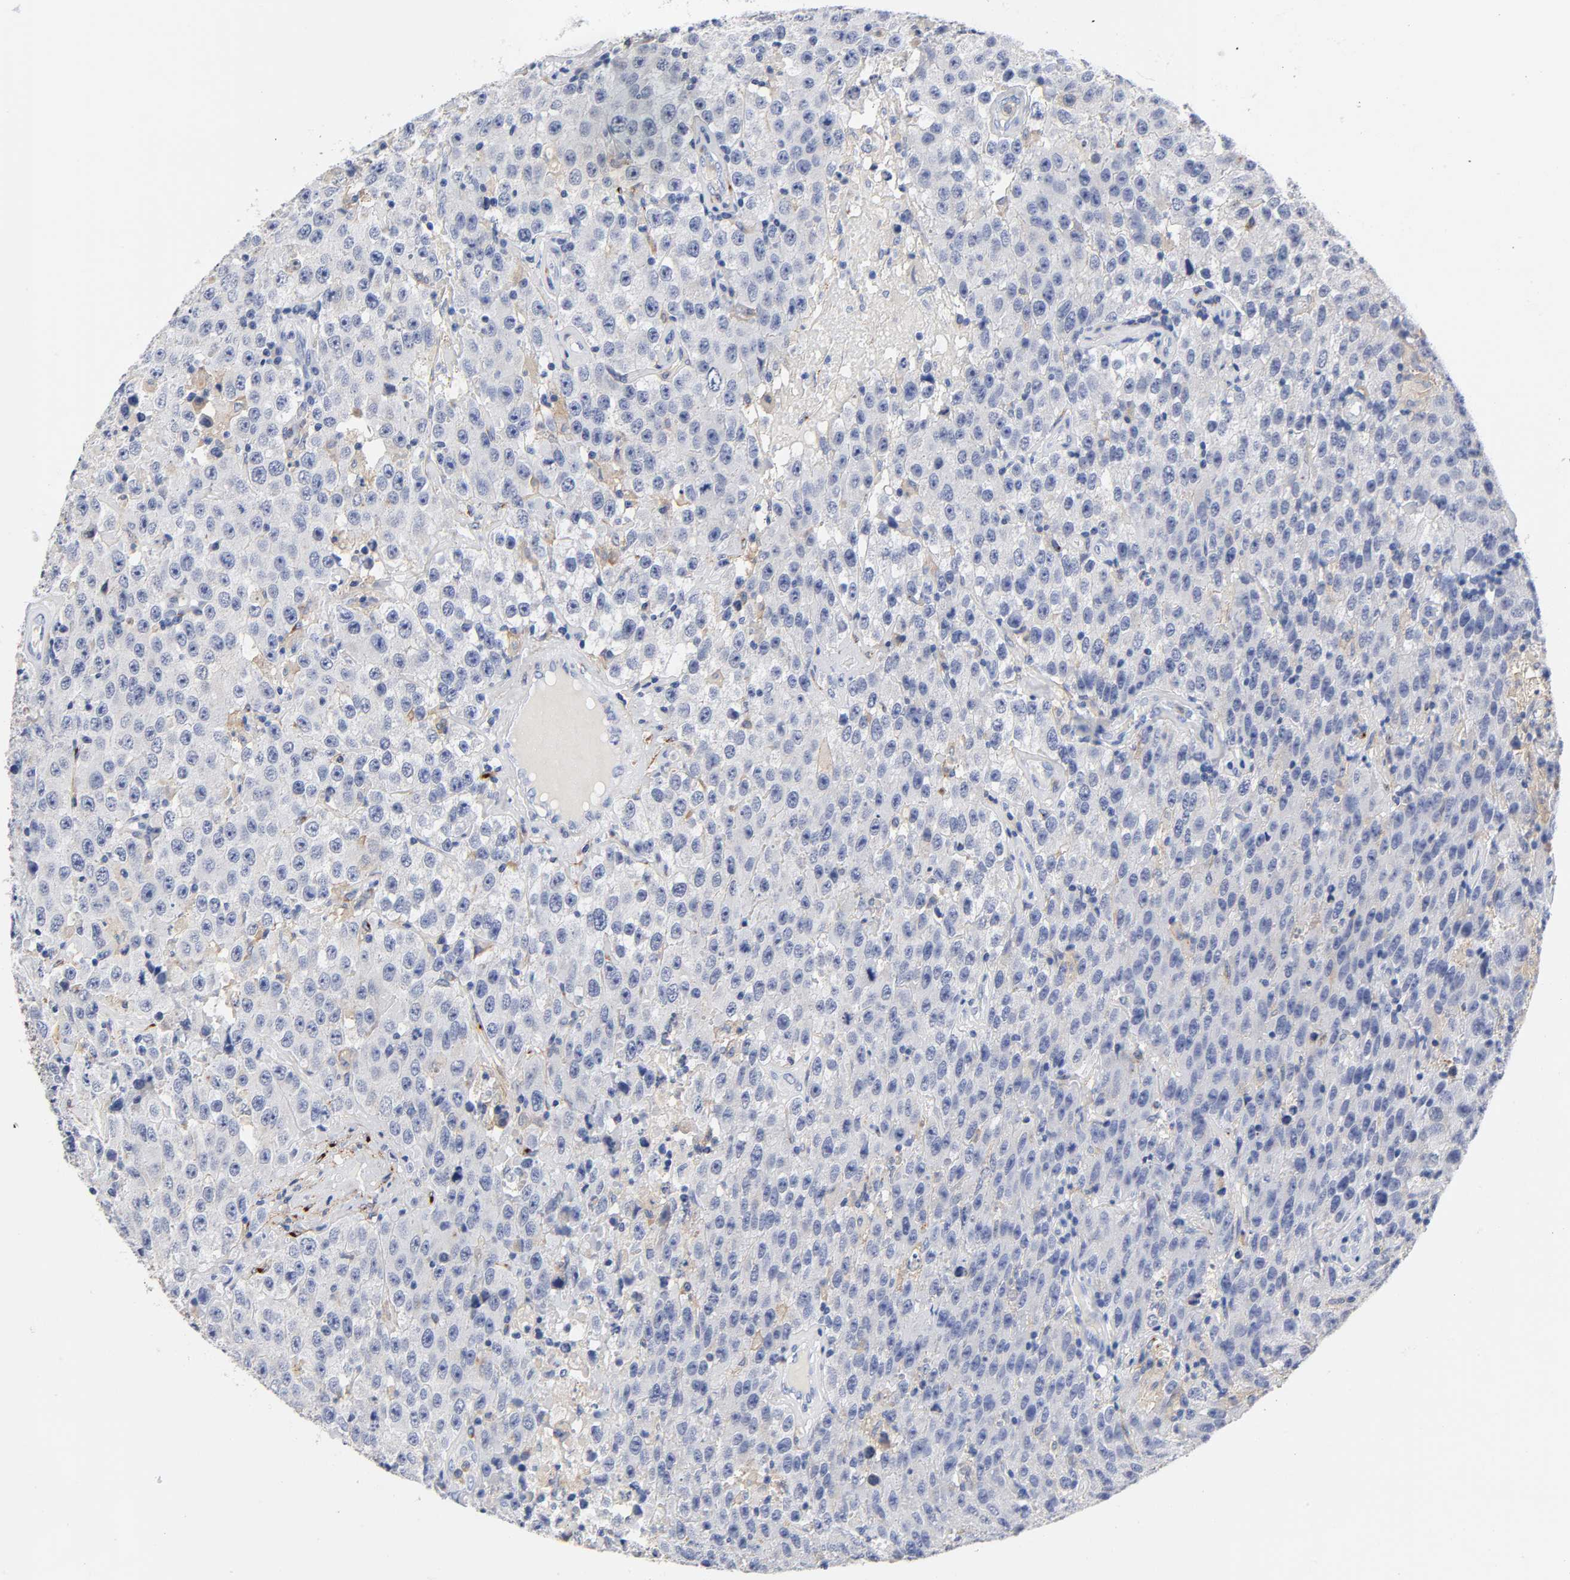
{"staining": {"intensity": "negative", "quantity": "none", "location": "none"}, "tissue": "testis cancer", "cell_type": "Tumor cells", "image_type": "cancer", "snomed": [{"axis": "morphology", "description": "Seminoma, NOS"}, {"axis": "topography", "description": "Testis"}], "caption": "High magnification brightfield microscopy of seminoma (testis) stained with DAB (brown) and counterstained with hematoxylin (blue): tumor cells show no significant positivity.", "gene": "LRP1", "patient": {"sex": "male", "age": 52}}